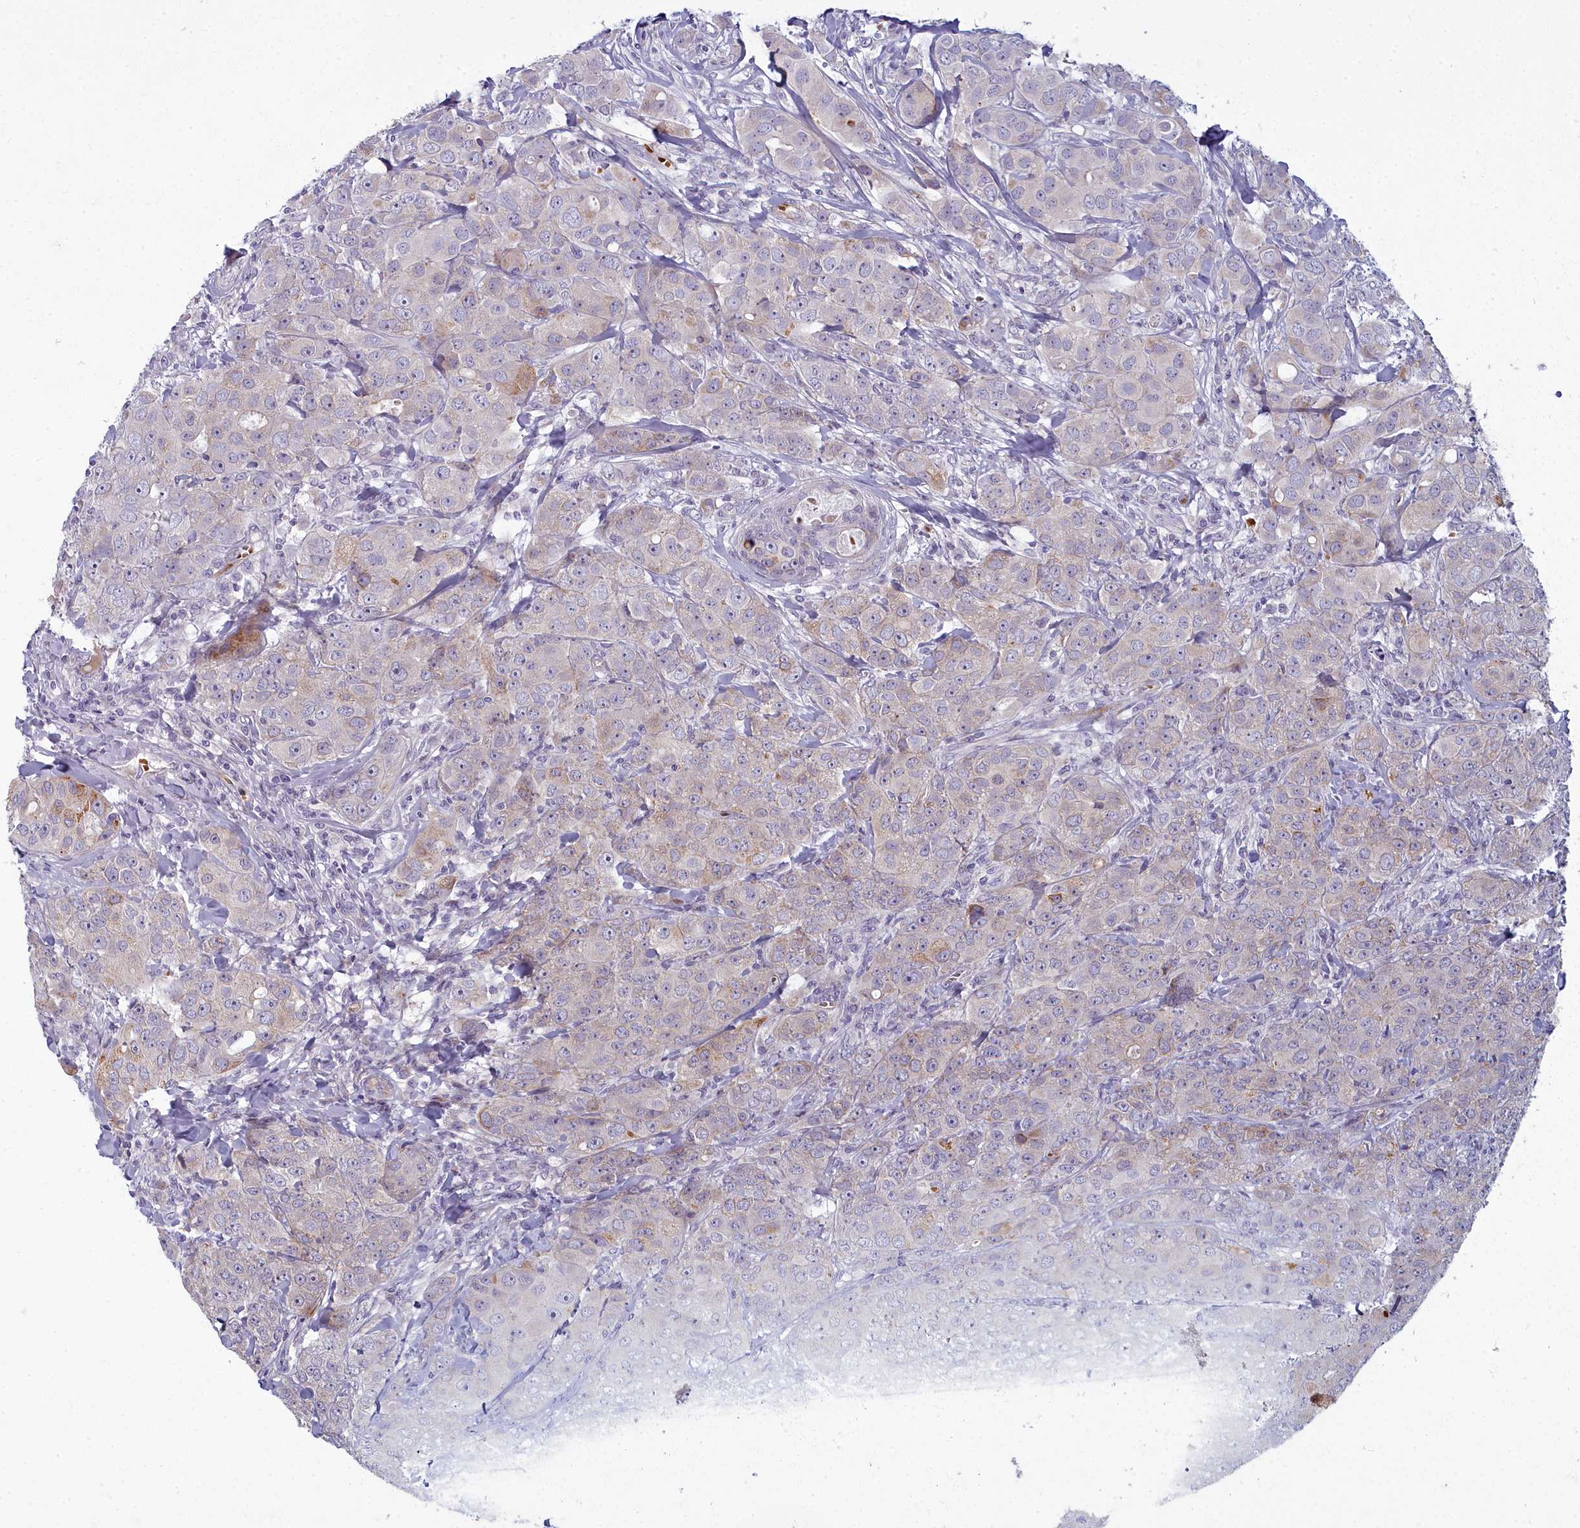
{"staining": {"intensity": "negative", "quantity": "none", "location": "none"}, "tissue": "breast cancer", "cell_type": "Tumor cells", "image_type": "cancer", "snomed": [{"axis": "morphology", "description": "Duct carcinoma"}, {"axis": "topography", "description": "Breast"}], "caption": "Breast cancer was stained to show a protein in brown. There is no significant positivity in tumor cells.", "gene": "ARL15", "patient": {"sex": "female", "age": 43}}